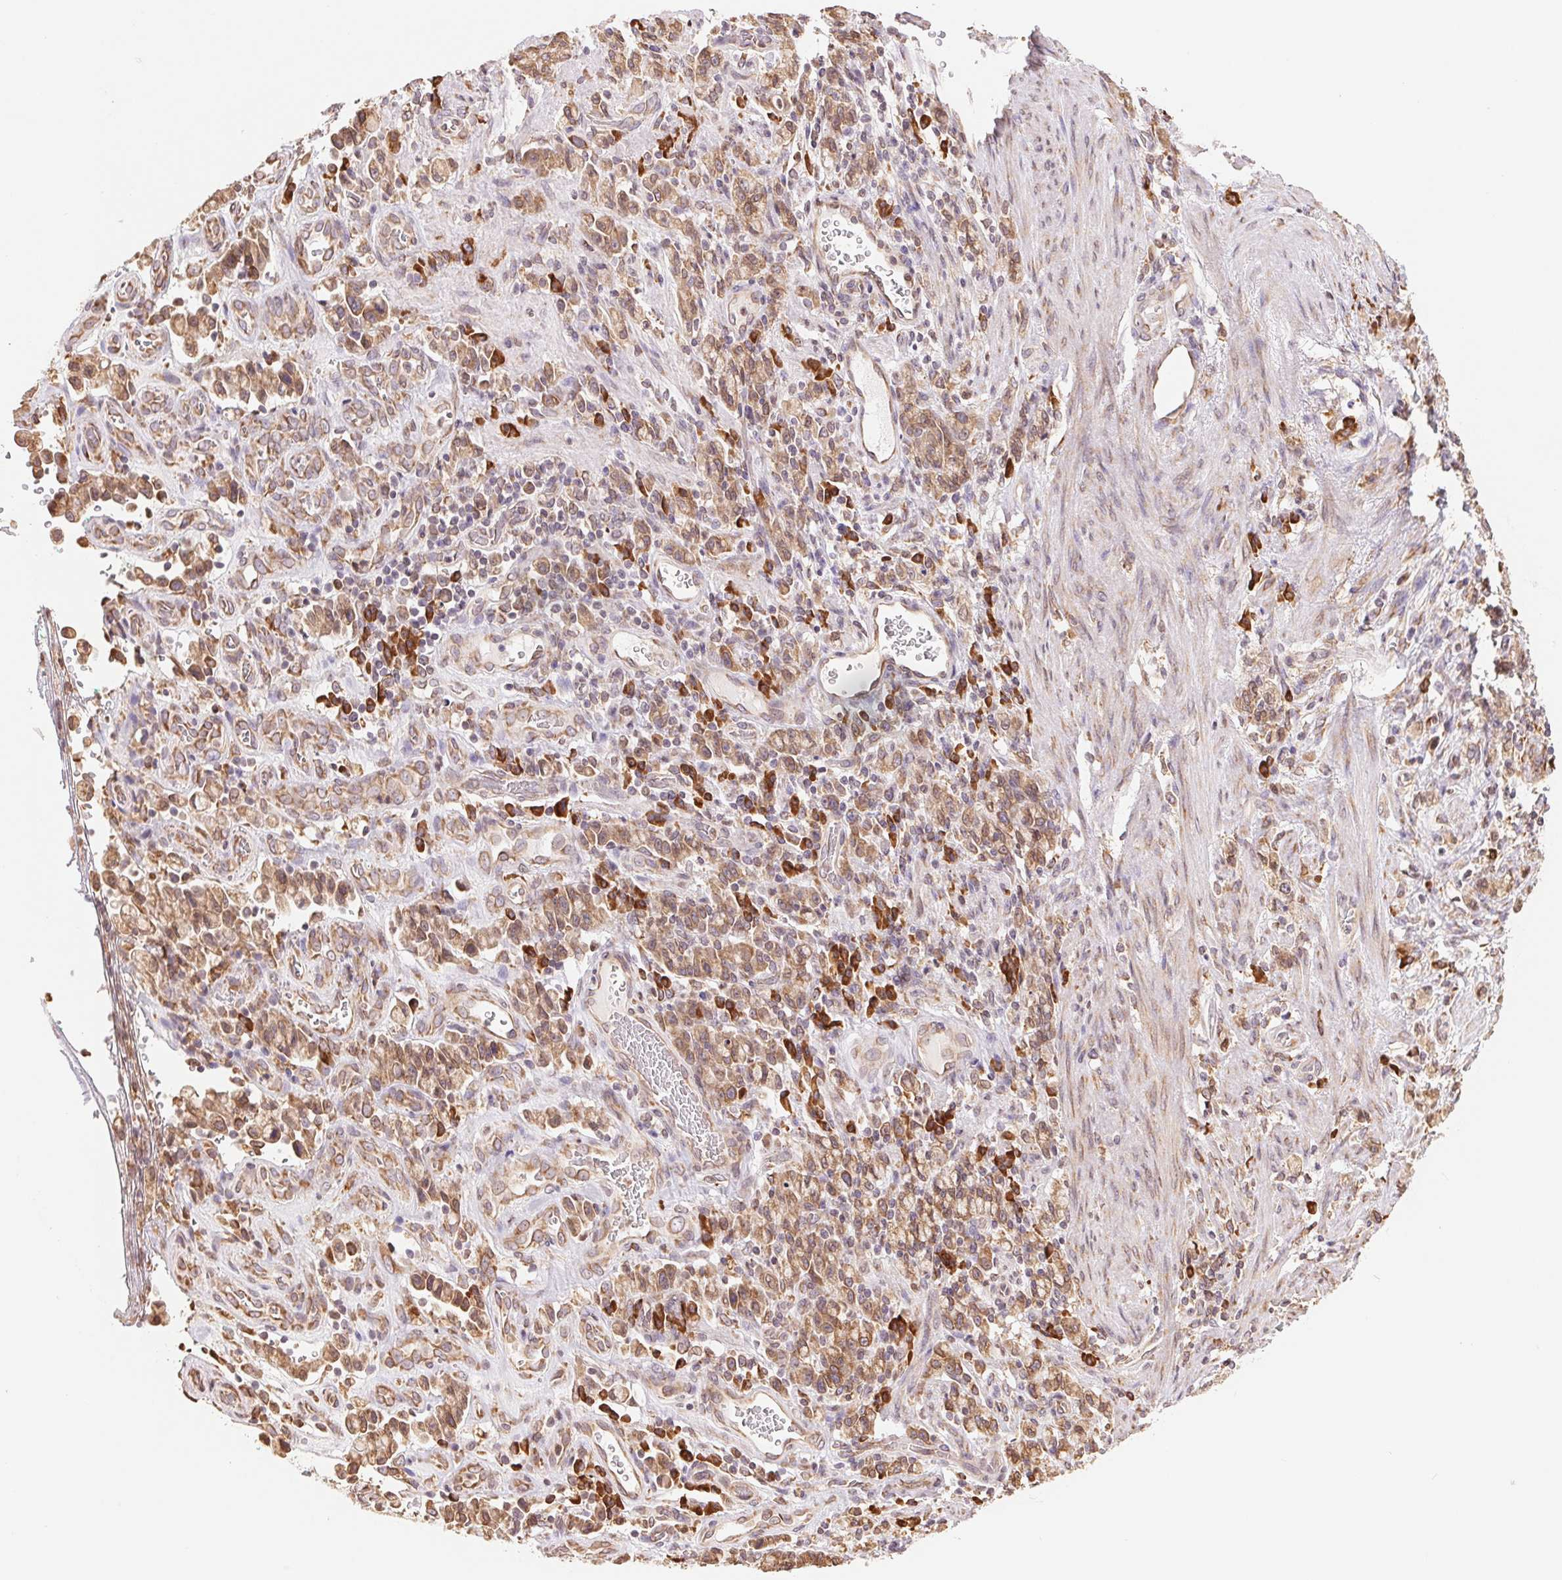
{"staining": {"intensity": "moderate", "quantity": ">75%", "location": "cytoplasmic/membranous"}, "tissue": "stomach cancer", "cell_type": "Tumor cells", "image_type": "cancer", "snomed": [{"axis": "morphology", "description": "Adenocarcinoma, NOS"}, {"axis": "topography", "description": "Stomach"}], "caption": "A histopathology image showing moderate cytoplasmic/membranous expression in approximately >75% of tumor cells in stomach cancer (adenocarcinoma), as visualized by brown immunohistochemical staining.", "gene": "RPN1", "patient": {"sex": "male", "age": 77}}